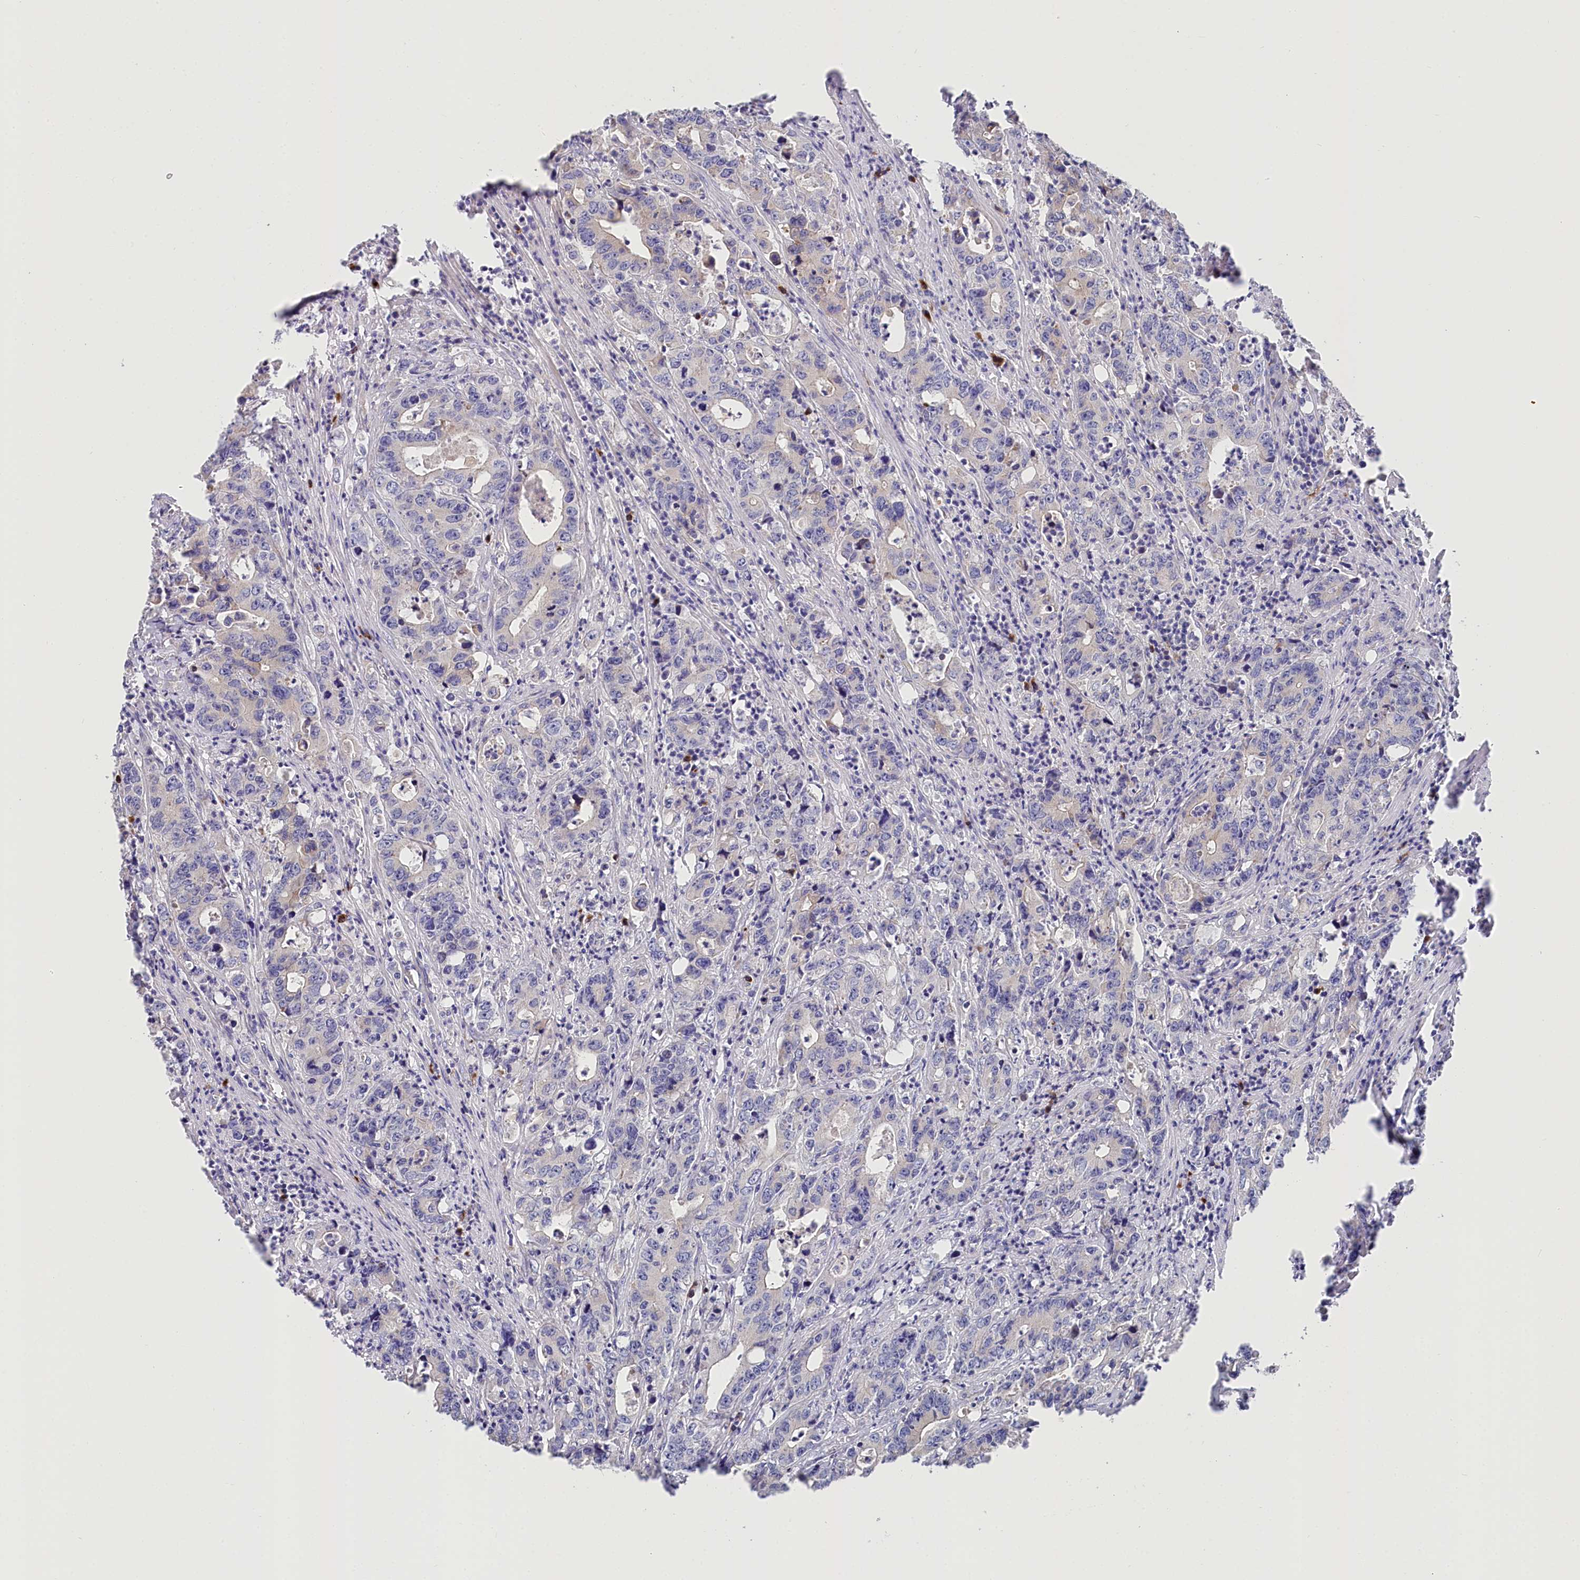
{"staining": {"intensity": "negative", "quantity": "none", "location": "none"}, "tissue": "colorectal cancer", "cell_type": "Tumor cells", "image_type": "cancer", "snomed": [{"axis": "morphology", "description": "Adenocarcinoma, NOS"}, {"axis": "topography", "description": "Colon"}], "caption": "High power microscopy photomicrograph of an IHC histopathology image of colorectal cancer (adenocarcinoma), revealing no significant expression in tumor cells. The staining is performed using DAB (3,3'-diaminobenzidine) brown chromogen with nuclei counter-stained in using hematoxylin.", "gene": "POGLUT1", "patient": {"sex": "female", "age": 75}}